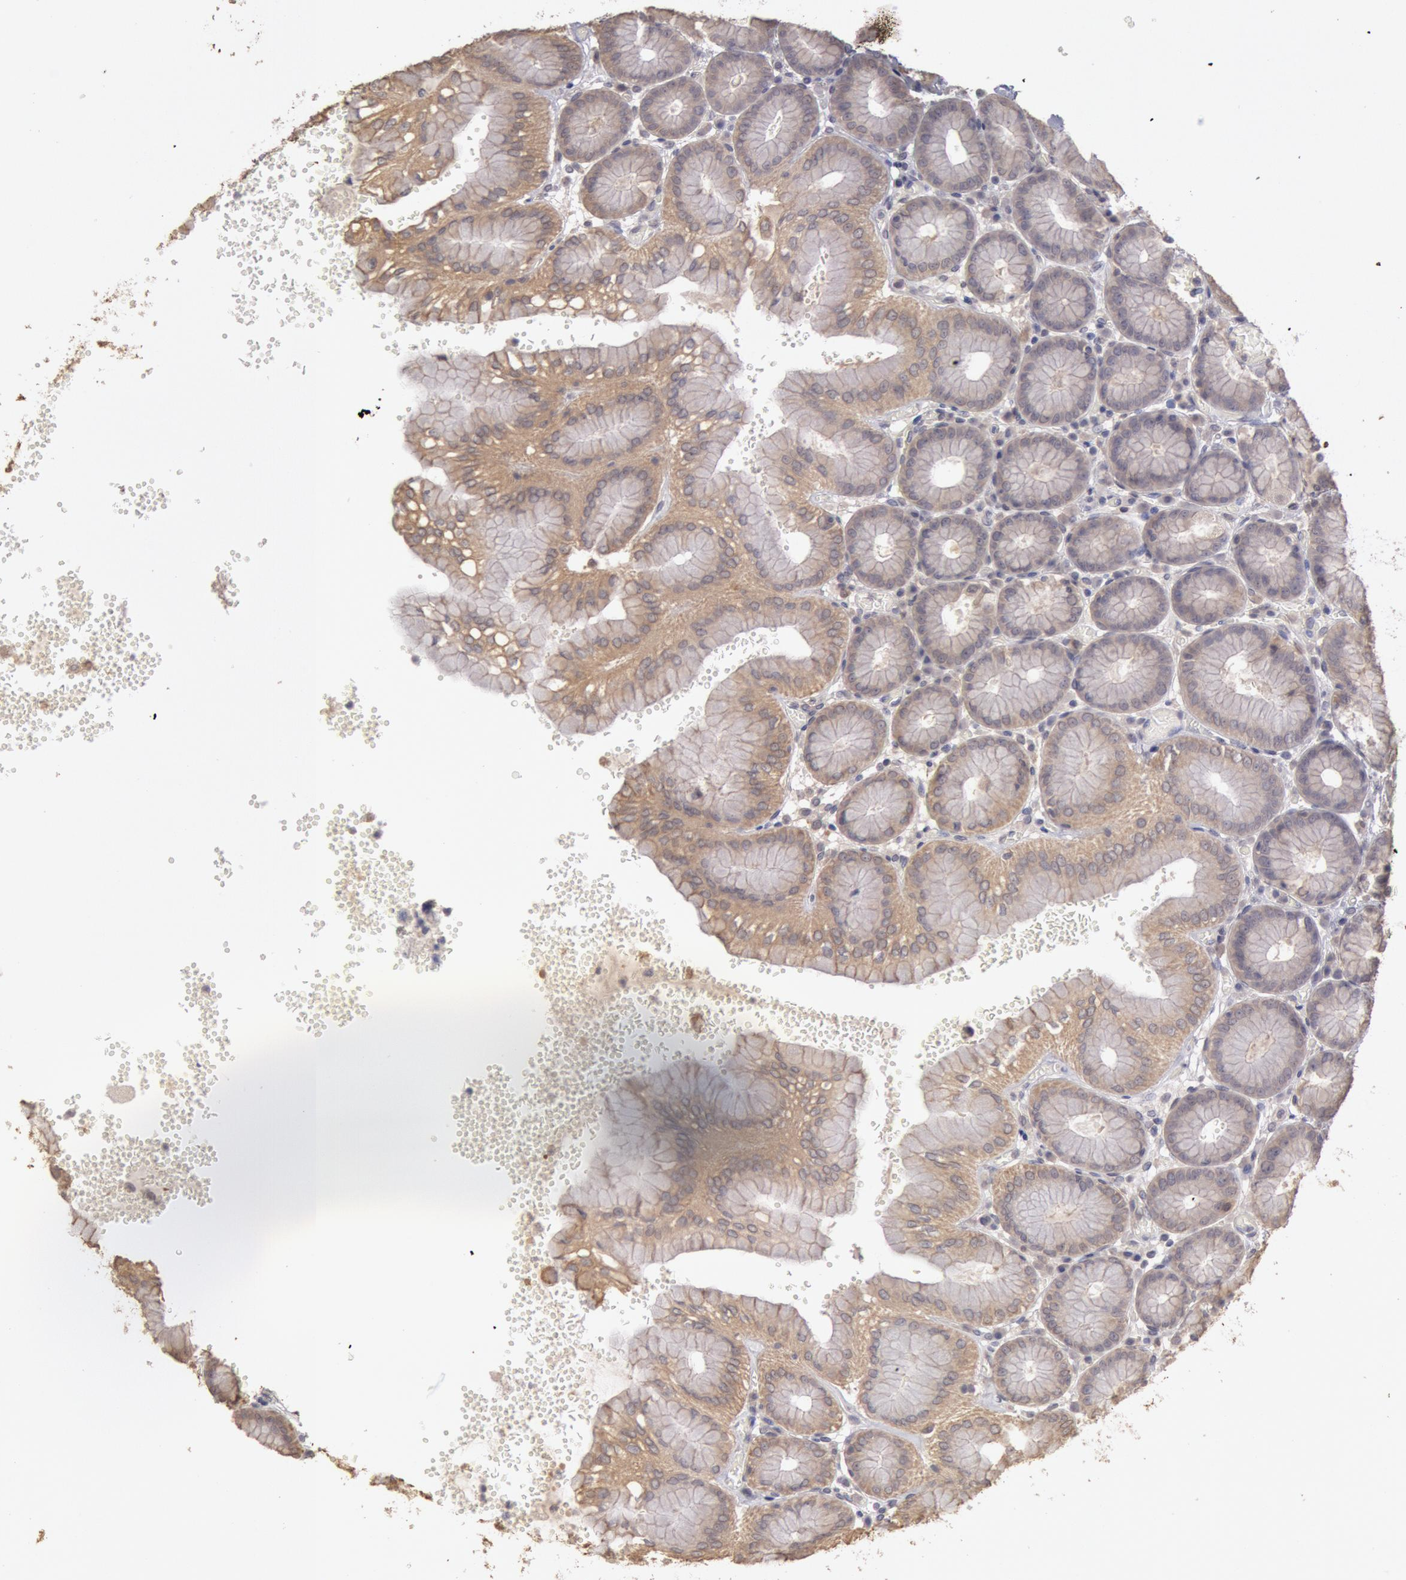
{"staining": {"intensity": "weak", "quantity": ">75%", "location": "cytoplasmic/membranous"}, "tissue": "stomach", "cell_type": "Glandular cells", "image_type": "normal", "snomed": [{"axis": "morphology", "description": "Normal tissue, NOS"}, {"axis": "topography", "description": "Stomach, upper"}, {"axis": "topography", "description": "Stomach"}], "caption": "Immunohistochemistry (IHC) of normal stomach displays low levels of weak cytoplasmic/membranous positivity in approximately >75% of glandular cells.", "gene": "ZFP36L1", "patient": {"sex": "male", "age": 76}}